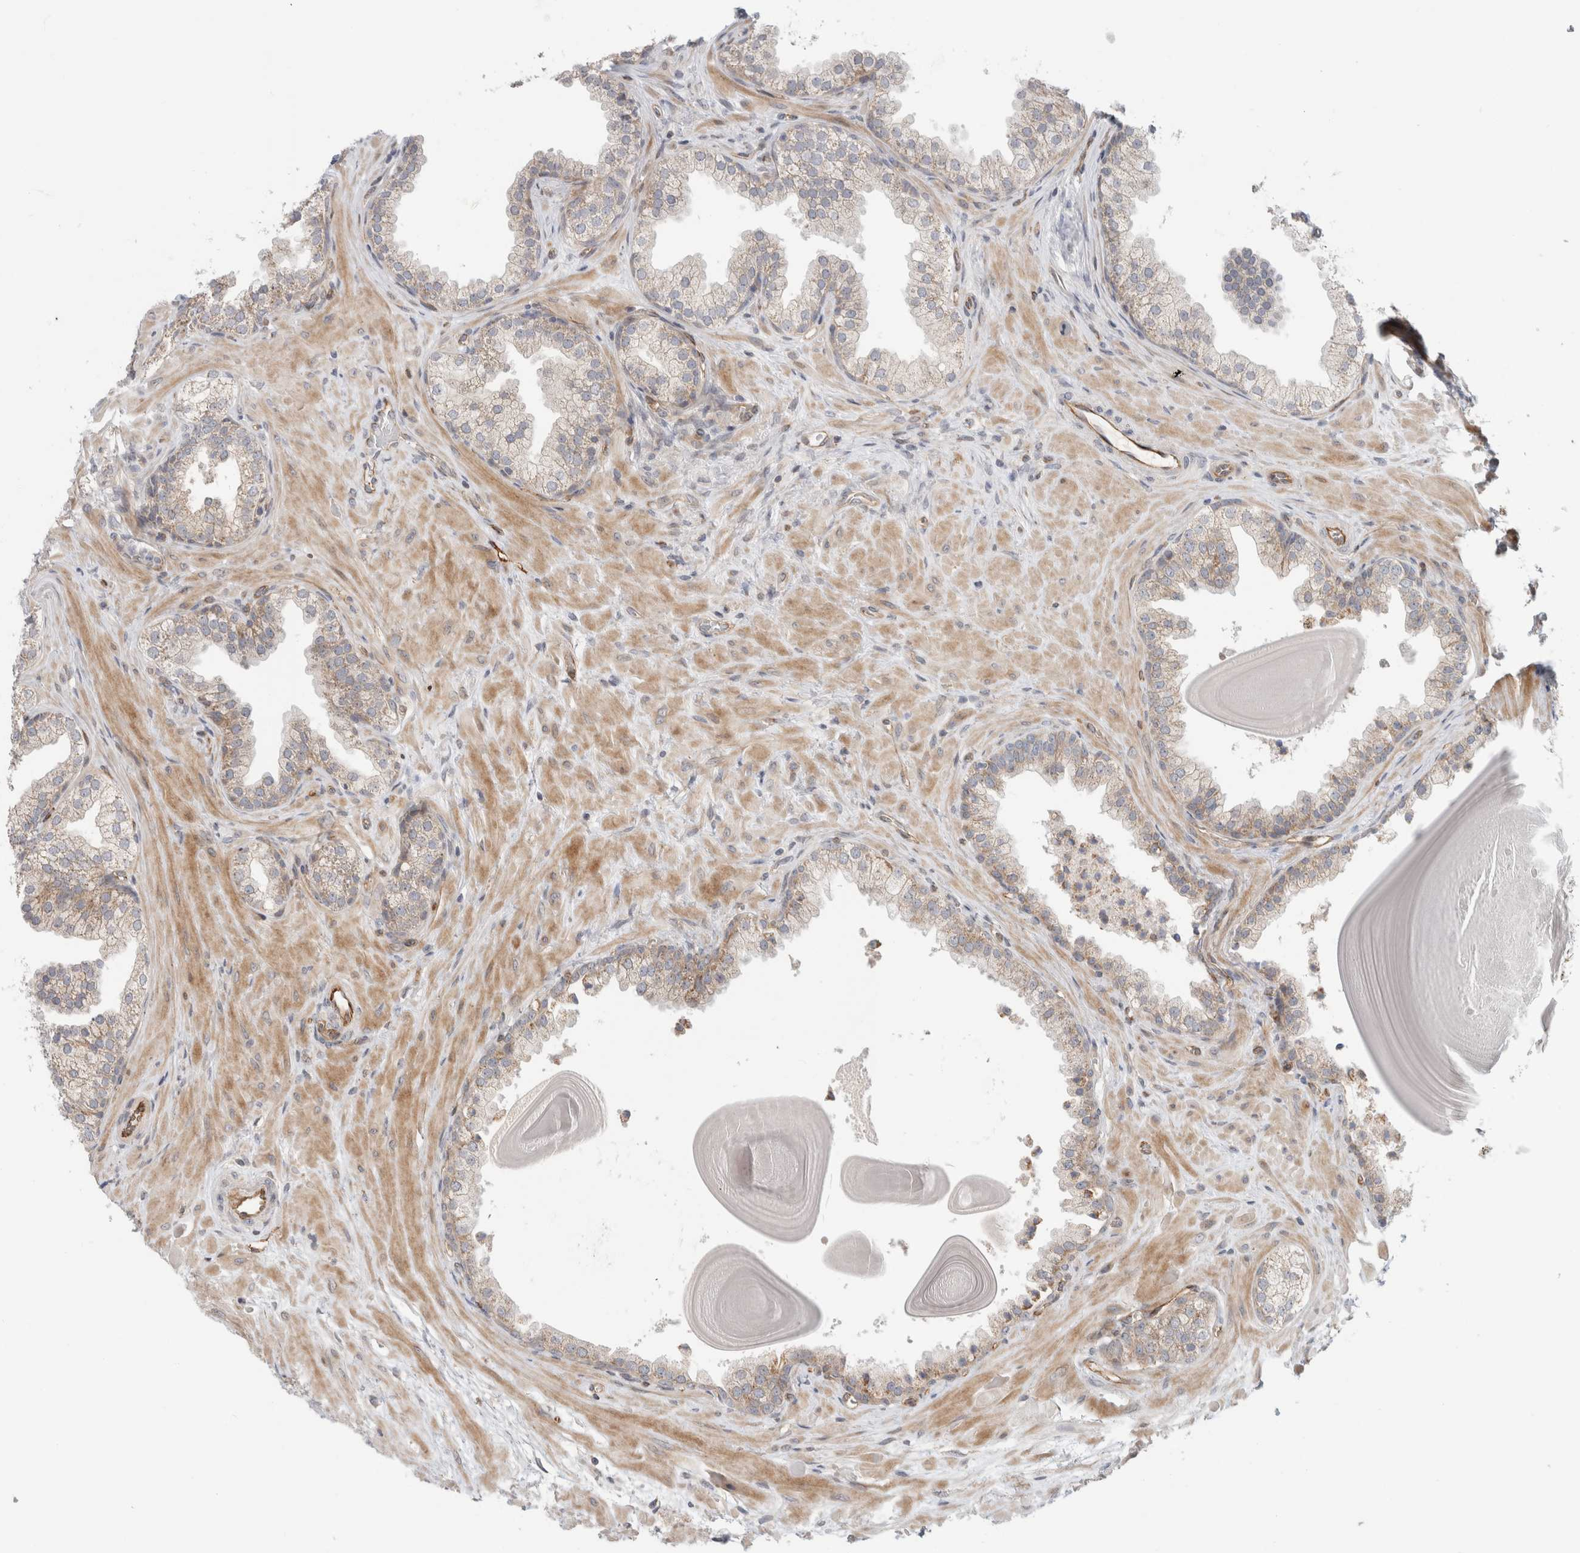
{"staining": {"intensity": "moderate", "quantity": "<25%", "location": "cytoplasmic/membranous"}, "tissue": "prostate", "cell_type": "Glandular cells", "image_type": "normal", "snomed": [{"axis": "morphology", "description": "Normal tissue, NOS"}, {"axis": "topography", "description": "Prostate"}], "caption": "This is a photomicrograph of immunohistochemistry (IHC) staining of benign prostate, which shows moderate staining in the cytoplasmic/membranous of glandular cells.", "gene": "KPNA5", "patient": {"sex": "male", "age": 48}}